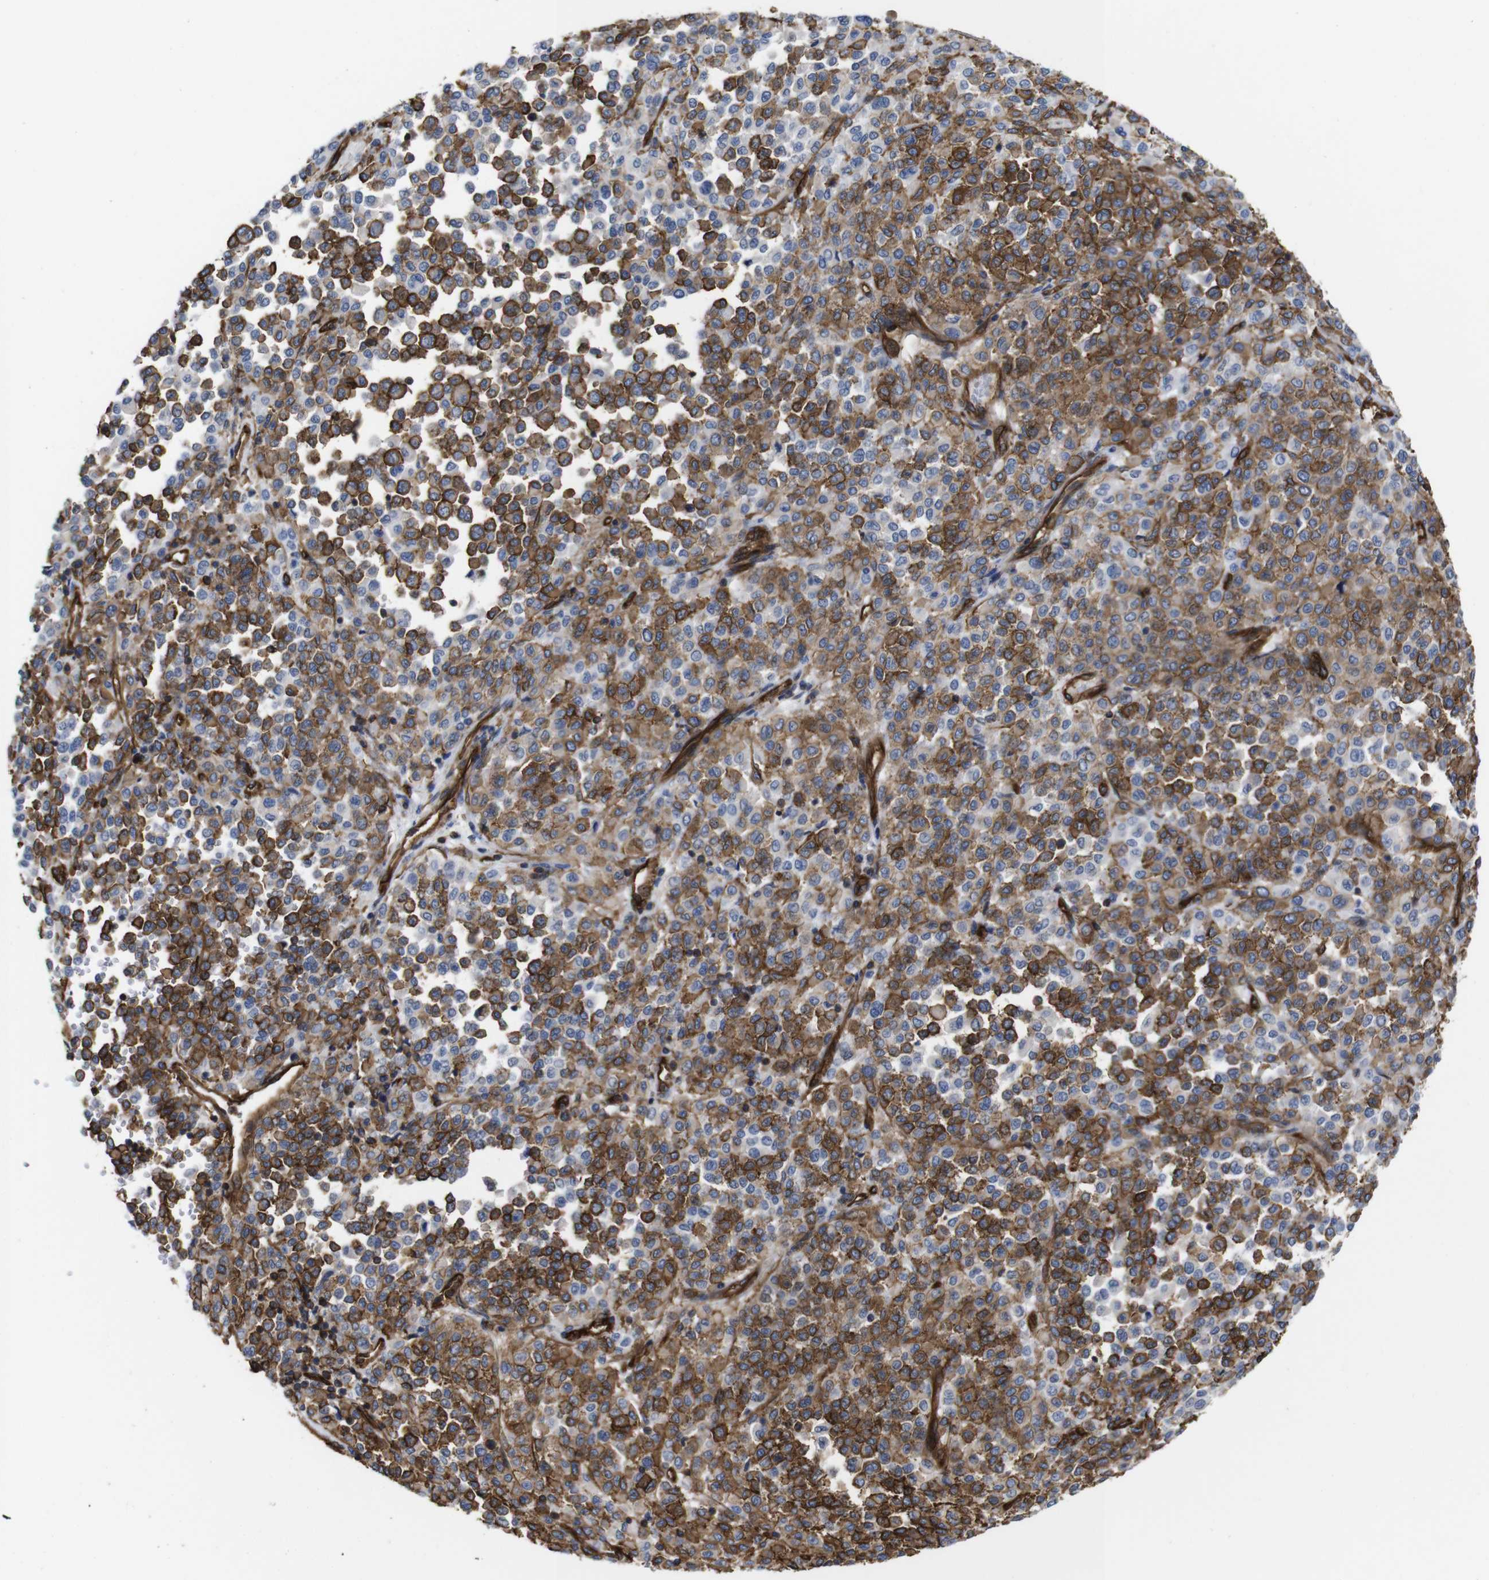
{"staining": {"intensity": "moderate", "quantity": "25%-75%", "location": "cytoplasmic/membranous"}, "tissue": "melanoma", "cell_type": "Tumor cells", "image_type": "cancer", "snomed": [{"axis": "morphology", "description": "Malignant melanoma, Metastatic site"}, {"axis": "topography", "description": "Pancreas"}], "caption": "The photomicrograph shows a brown stain indicating the presence of a protein in the cytoplasmic/membranous of tumor cells in malignant melanoma (metastatic site).", "gene": "SPTBN1", "patient": {"sex": "female", "age": 30}}